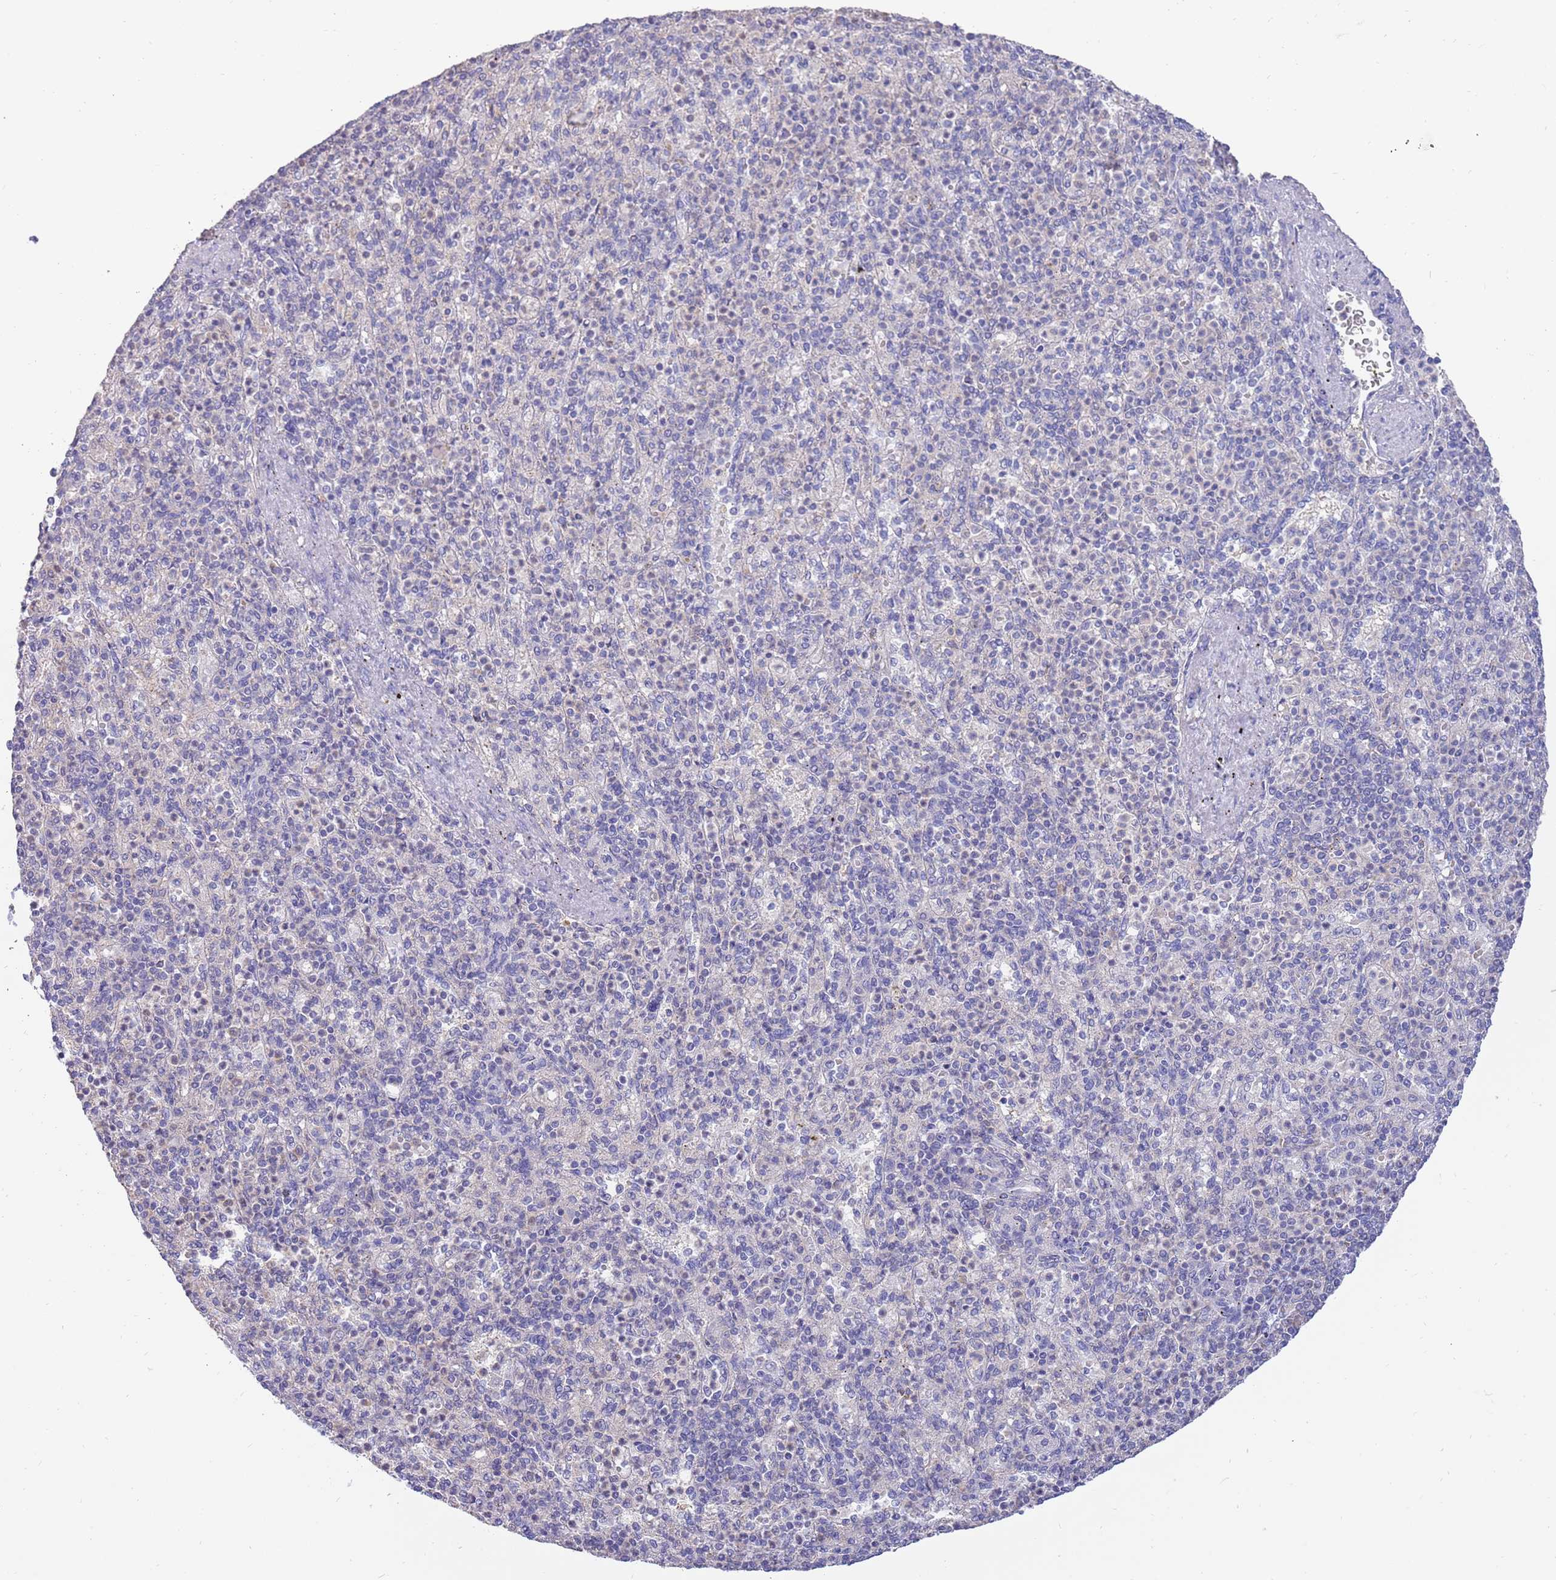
{"staining": {"intensity": "negative", "quantity": "none", "location": "none"}, "tissue": "spleen", "cell_type": "Cells in red pulp", "image_type": "normal", "snomed": [{"axis": "morphology", "description": "Normal tissue, NOS"}, {"axis": "topography", "description": "Spleen"}], "caption": "An immunohistochemistry photomicrograph of normal spleen is shown. There is no staining in cells in red pulp of spleen. The staining is performed using DAB (3,3'-diaminobenzidine) brown chromogen with nuclei counter-stained in using hematoxylin.", "gene": "AP5S1", "patient": {"sex": "female", "age": 74}}